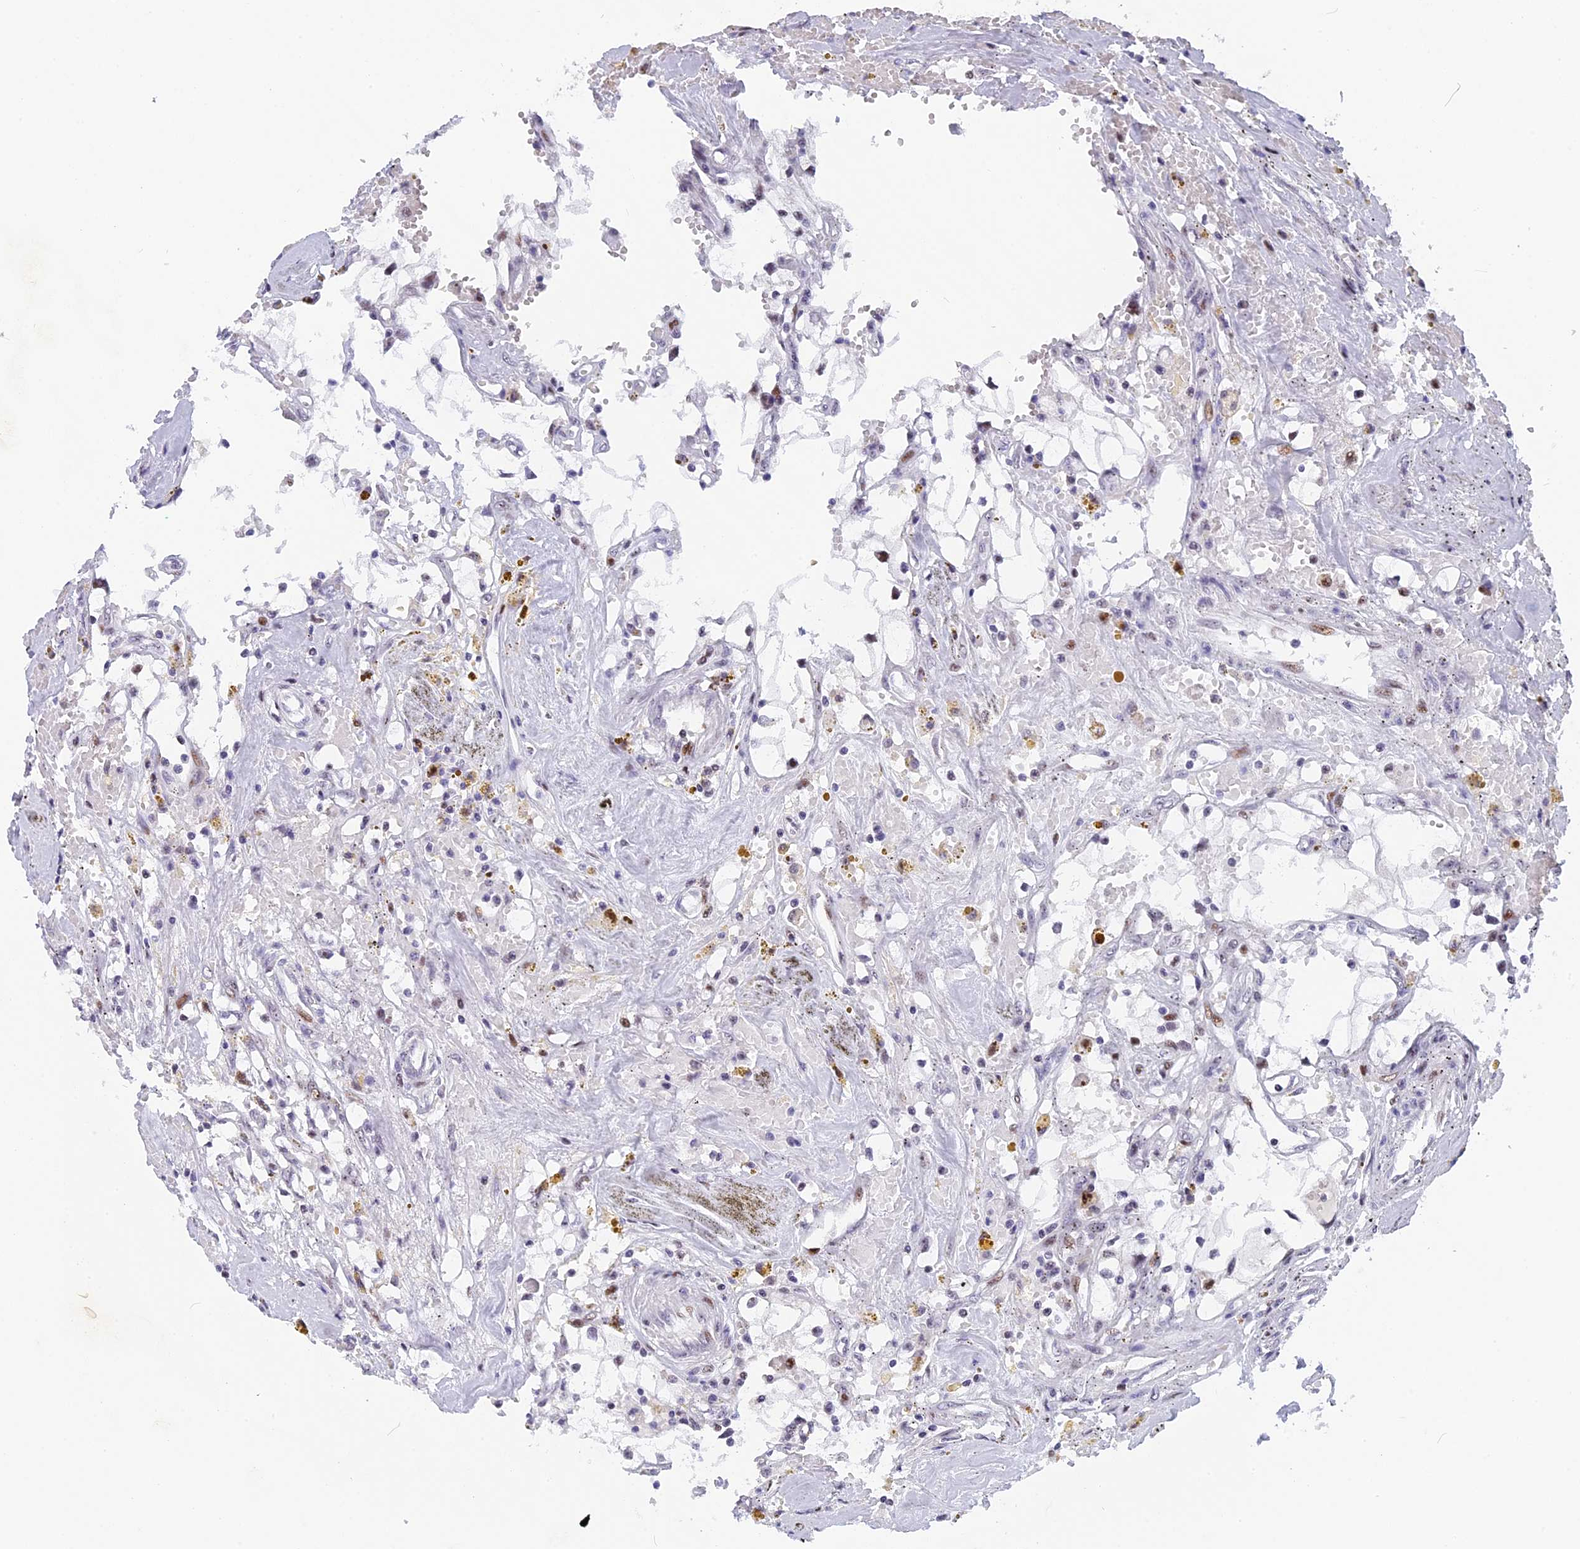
{"staining": {"intensity": "negative", "quantity": "none", "location": "none"}, "tissue": "renal cancer", "cell_type": "Tumor cells", "image_type": "cancer", "snomed": [{"axis": "morphology", "description": "Adenocarcinoma, NOS"}, {"axis": "topography", "description": "Kidney"}], "caption": "DAB (3,3'-diaminobenzidine) immunohistochemical staining of renal adenocarcinoma shows no significant positivity in tumor cells.", "gene": "NSA2", "patient": {"sex": "male", "age": 56}}